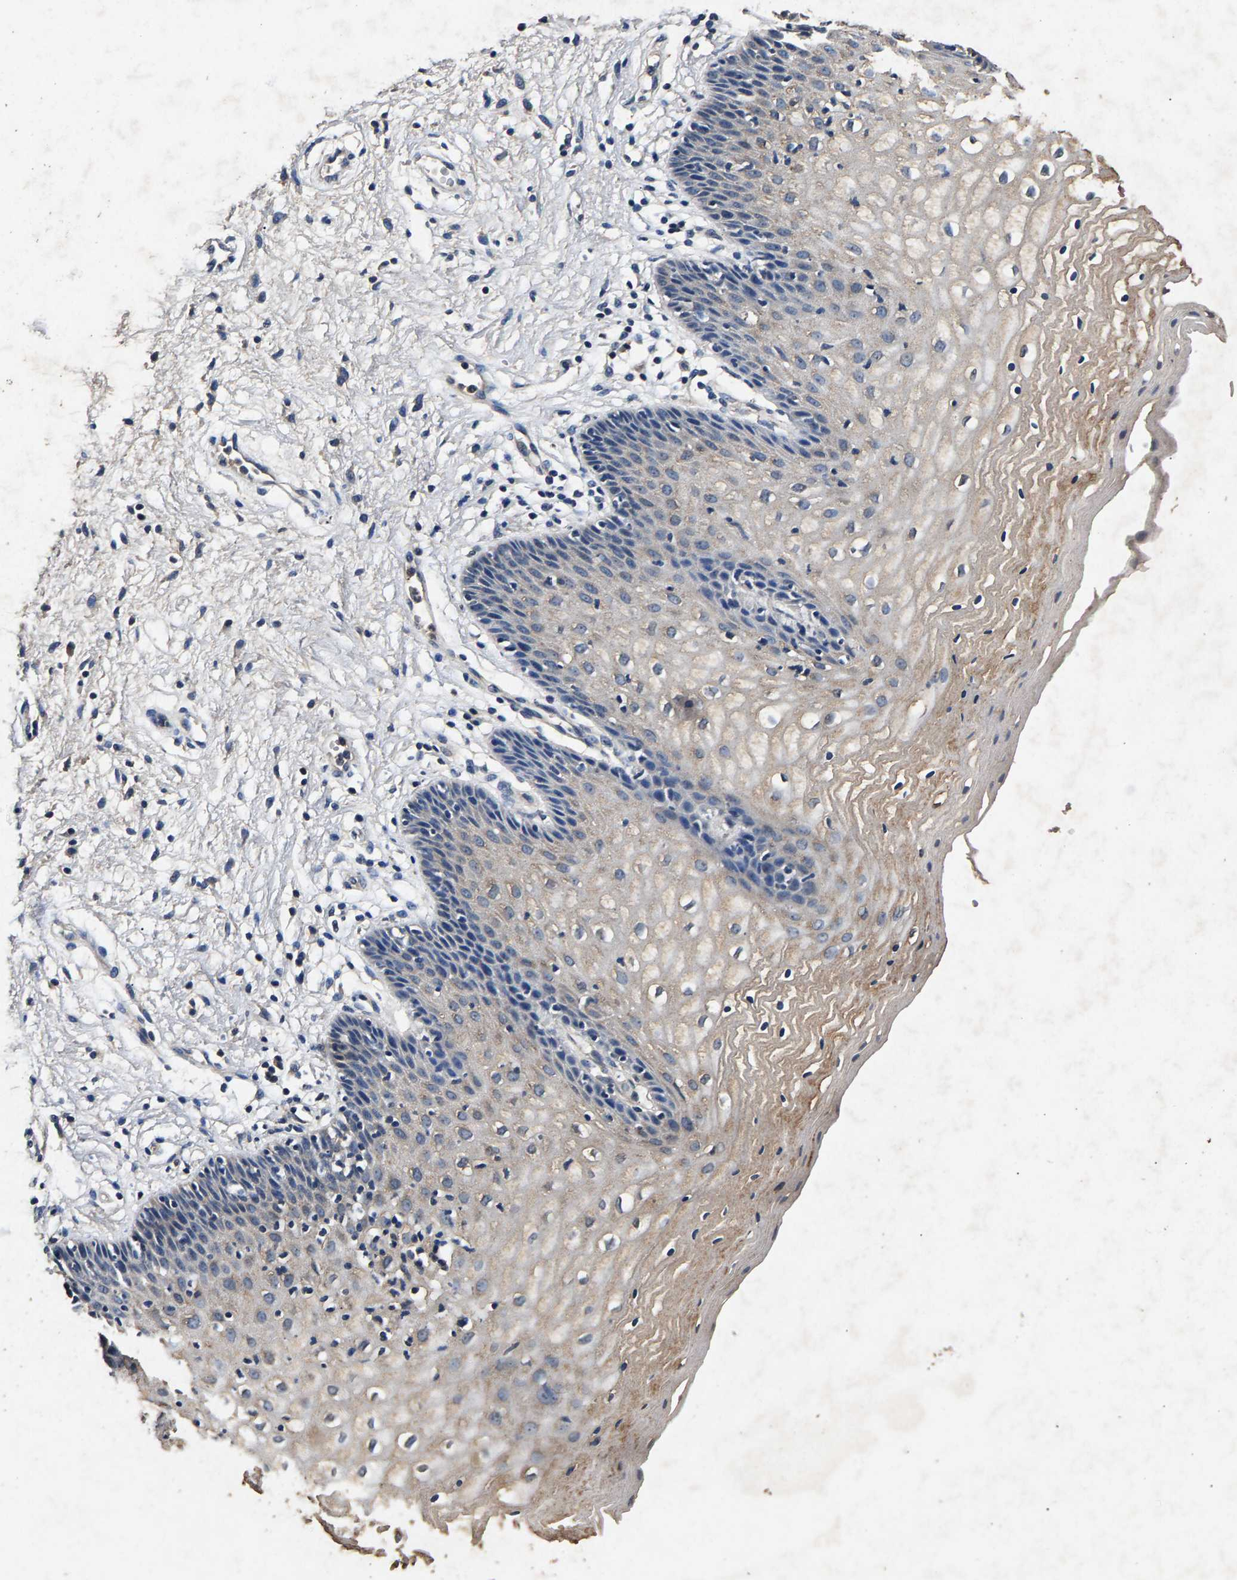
{"staining": {"intensity": "weak", "quantity": "25%-75%", "location": "cytoplasmic/membranous"}, "tissue": "vagina", "cell_type": "Squamous epithelial cells", "image_type": "normal", "snomed": [{"axis": "morphology", "description": "Normal tissue, NOS"}, {"axis": "topography", "description": "Vagina"}], "caption": "DAB (3,3'-diaminobenzidine) immunohistochemical staining of benign human vagina shows weak cytoplasmic/membranous protein positivity in approximately 25%-75% of squamous epithelial cells.", "gene": "PPP1CC", "patient": {"sex": "female", "age": 34}}